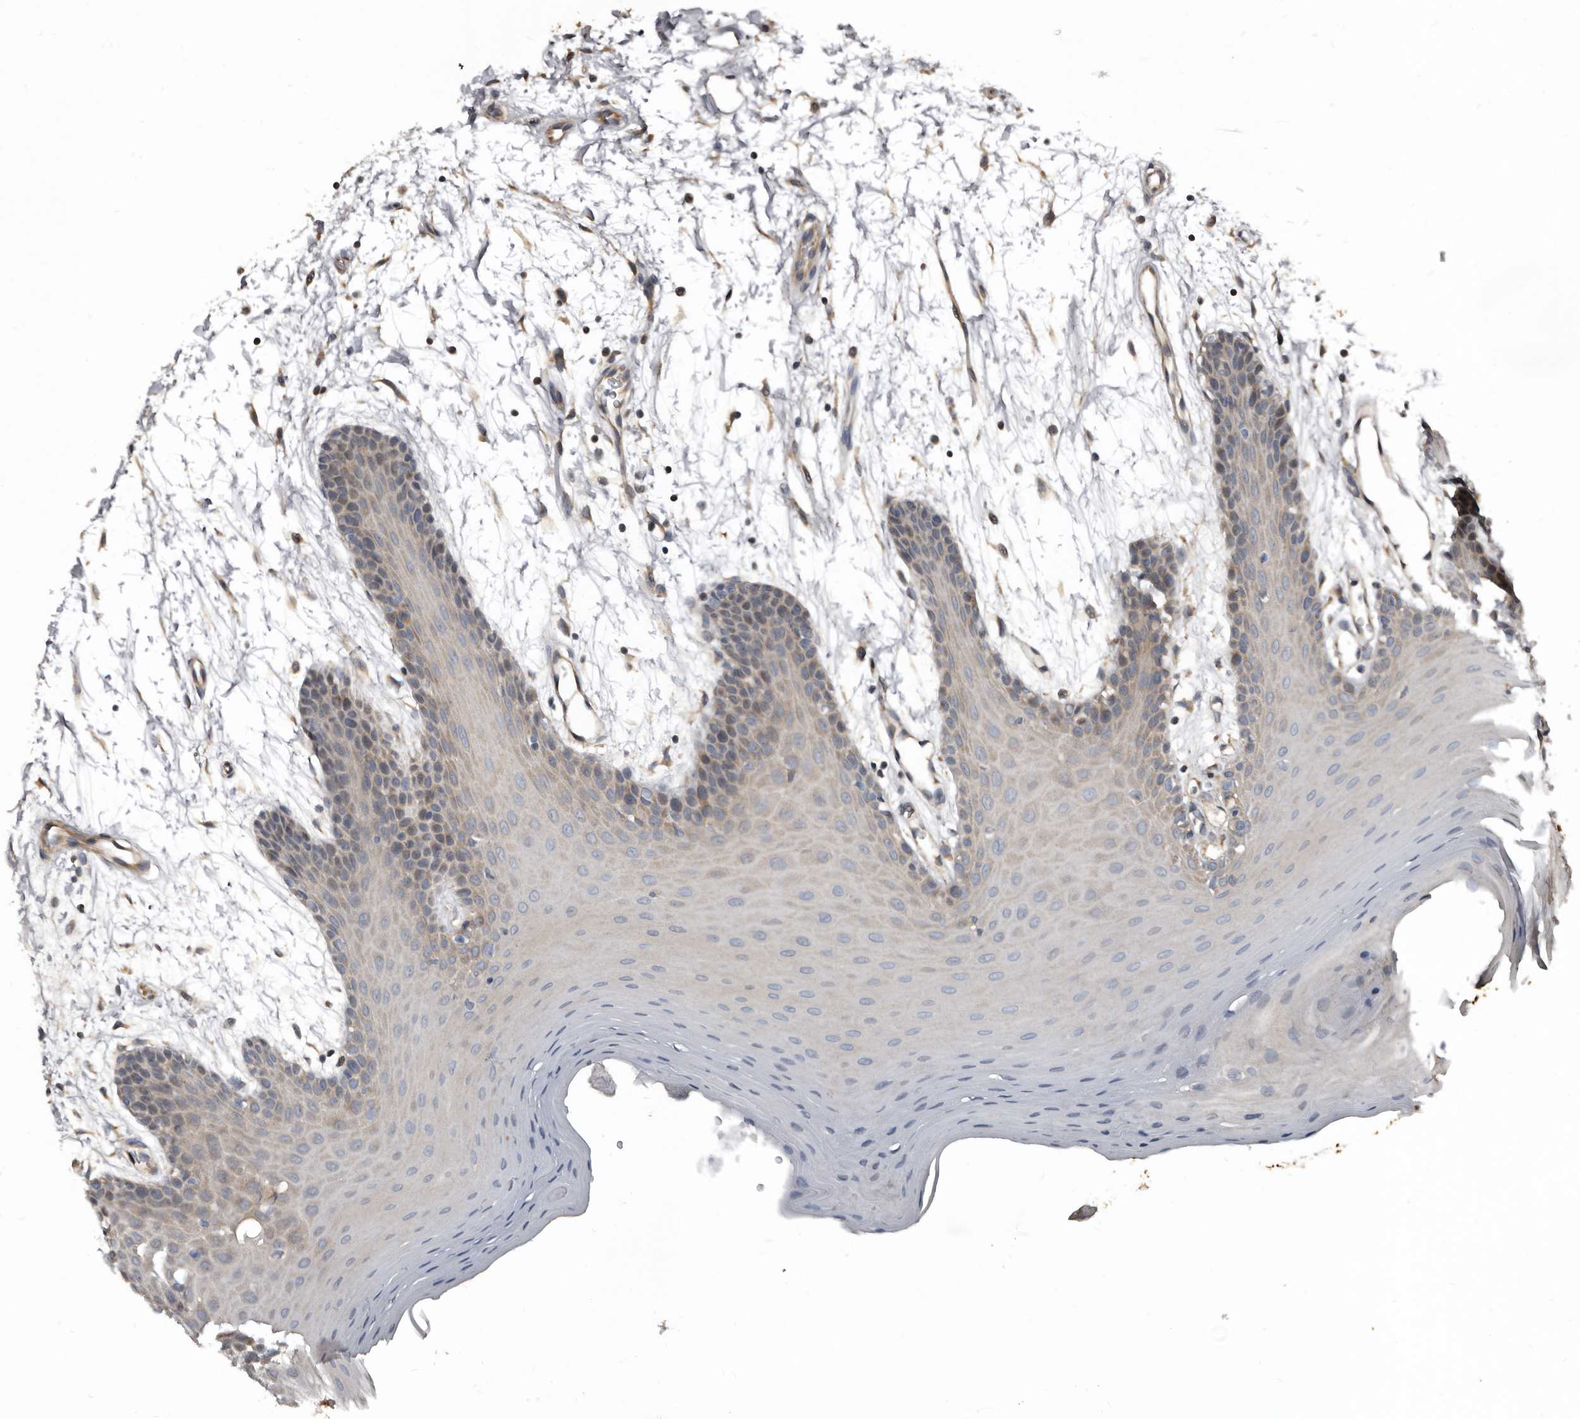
{"staining": {"intensity": "weak", "quantity": "<25%", "location": "cytoplasmic/membranous"}, "tissue": "oral mucosa", "cell_type": "Squamous epithelial cells", "image_type": "normal", "snomed": [{"axis": "morphology", "description": "Normal tissue, NOS"}, {"axis": "morphology", "description": "Squamous cell carcinoma, NOS"}, {"axis": "topography", "description": "Skeletal muscle"}, {"axis": "topography", "description": "Oral tissue"}, {"axis": "topography", "description": "Salivary gland"}, {"axis": "topography", "description": "Head-Neck"}], "caption": "IHC micrograph of benign oral mucosa: human oral mucosa stained with DAB (3,3'-diaminobenzidine) reveals no significant protein positivity in squamous epithelial cells. (DAB immunohistochemistry (IHC) with hematoxylin counter stain).", "gene": "DHPS", "patient": {"sex": "male", "age": 54}}